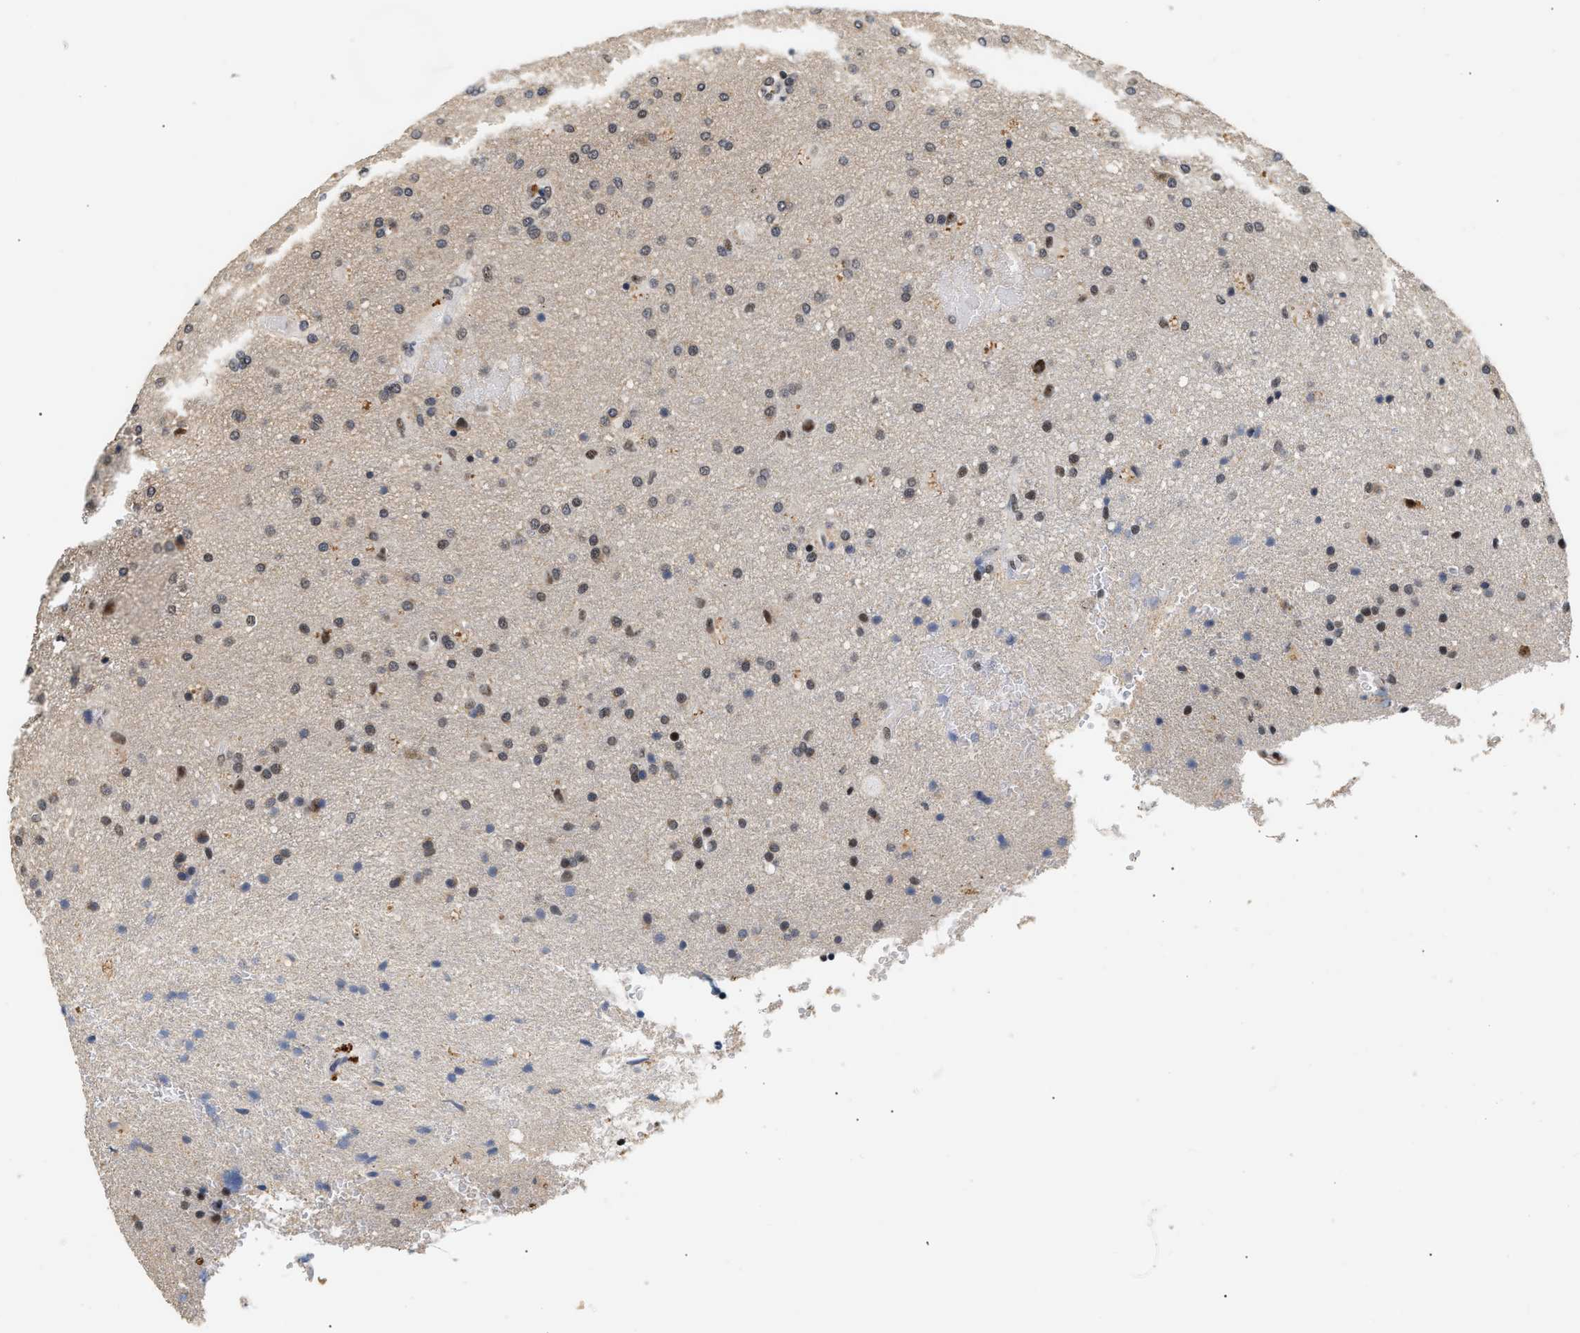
{"staining": {"intensity": "weak", "quantity": "25%-75%", "location": "nuclear"}, "tissue": "glioma", "cell_type": "Tumor cells", "image_type": "cancer", "snomed": [{"axis": "morphology", "description": "Glioma, malignant, High grade"}, {"axis": "topography", "description": "Brain"}], "caption": "Protein expression analysis of glioma shows weak nuclear positivity in approximately 25%-75% of tumor cells. Immunohistochemistry (ihc) stains the protein in brown and the nuclei are stained blue.", "gene": "THOC1", "patient": {"sex": "male", "age": 72}}